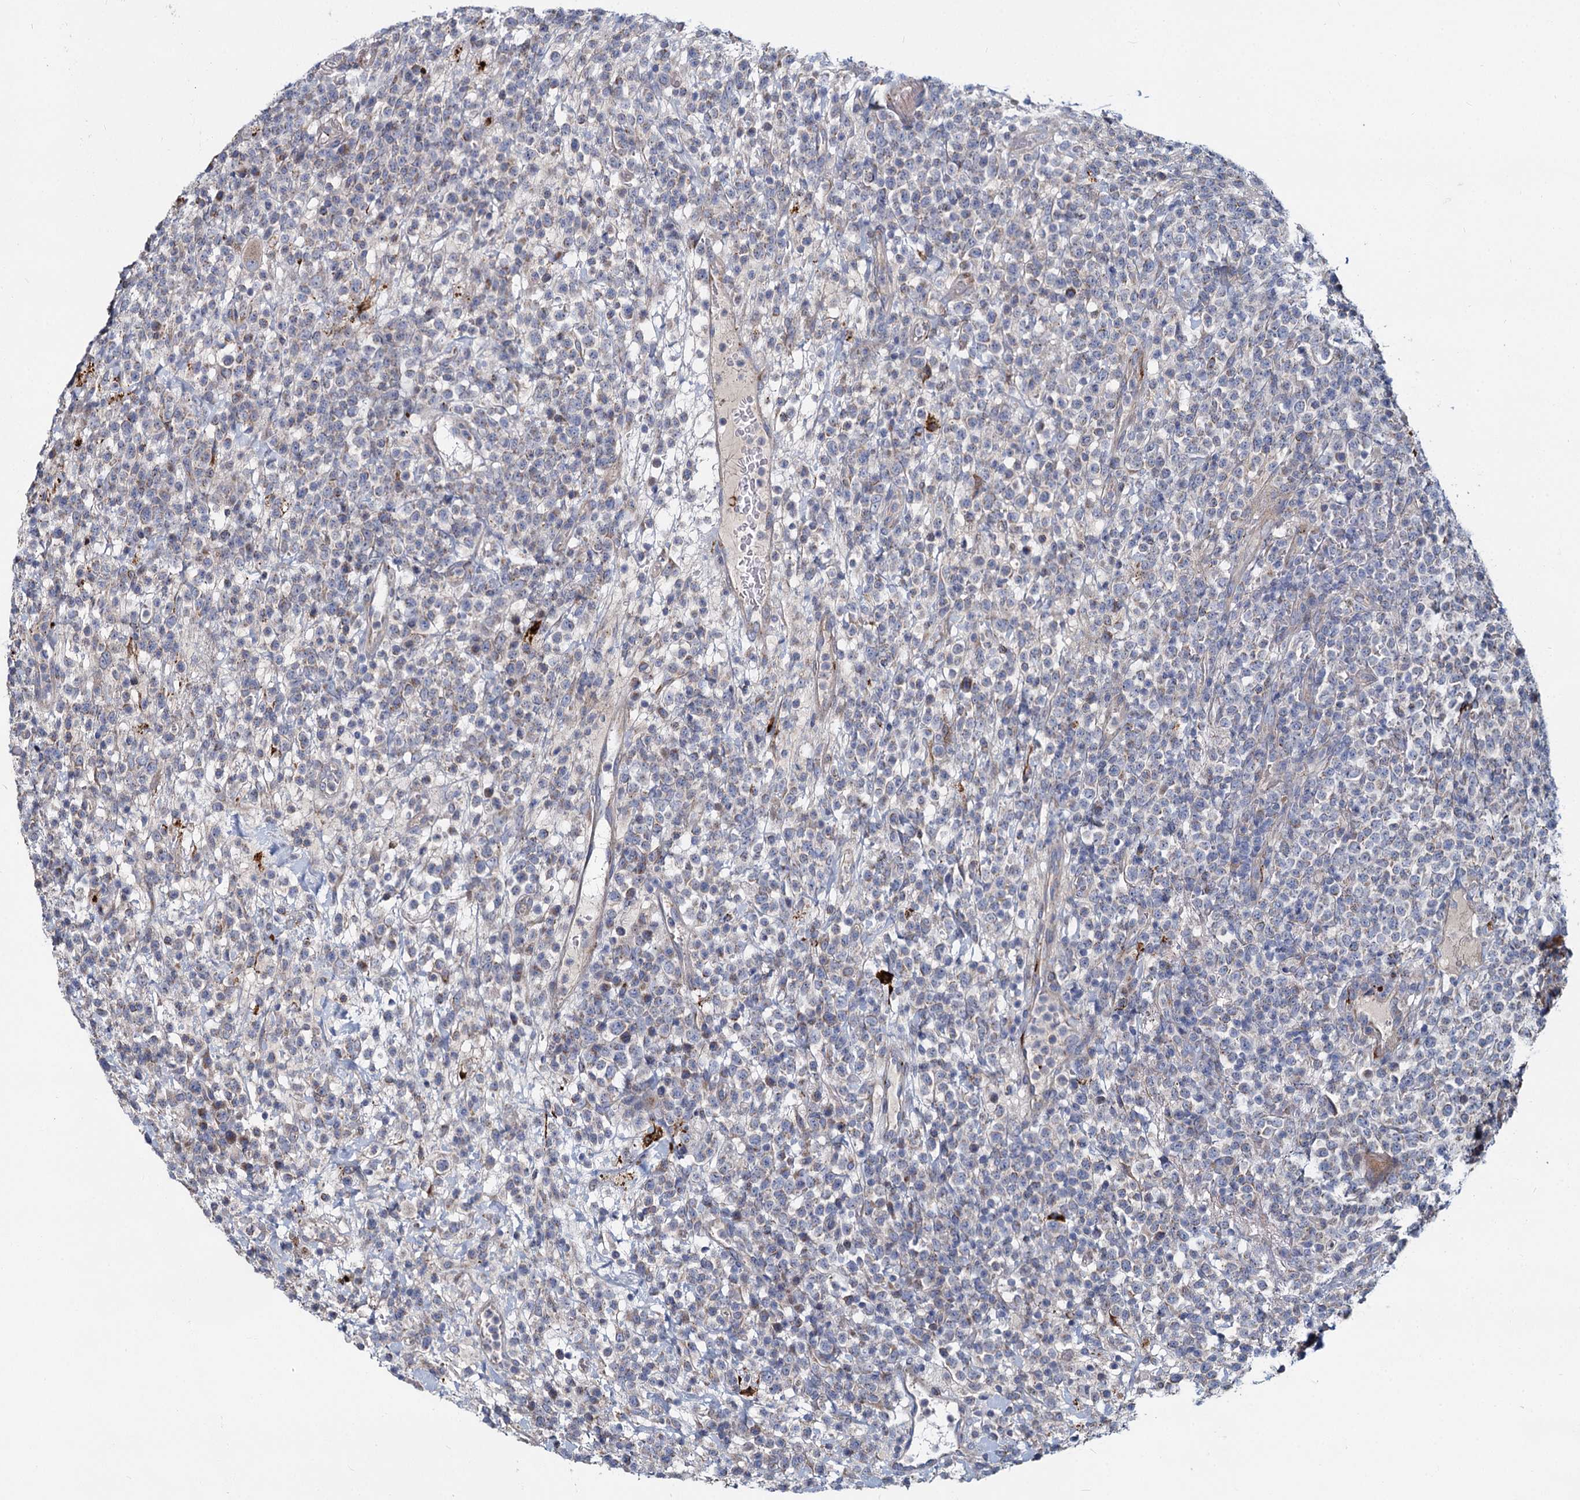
{"staining": {"intensity": "negative", "quantity": "none", "location": "none"}, "tissue": "lymphoma", "cell_type": "Tumor cells", "image_type": "cancer", "snomed": [{"axis": "morphology", "description": "Malignant lymphoma, non-Hodgkin's type, High grade"}, {"axis": "topography", "description": "Colon"}], "caption": "Immunohistochemical staining of human high-grade malignant lymphoma, non-Hodgkin's type displays no significant positivity in tumor cells.", "gene": "DCUN1D2", "patient": {"sex": "female", "age": 53}}